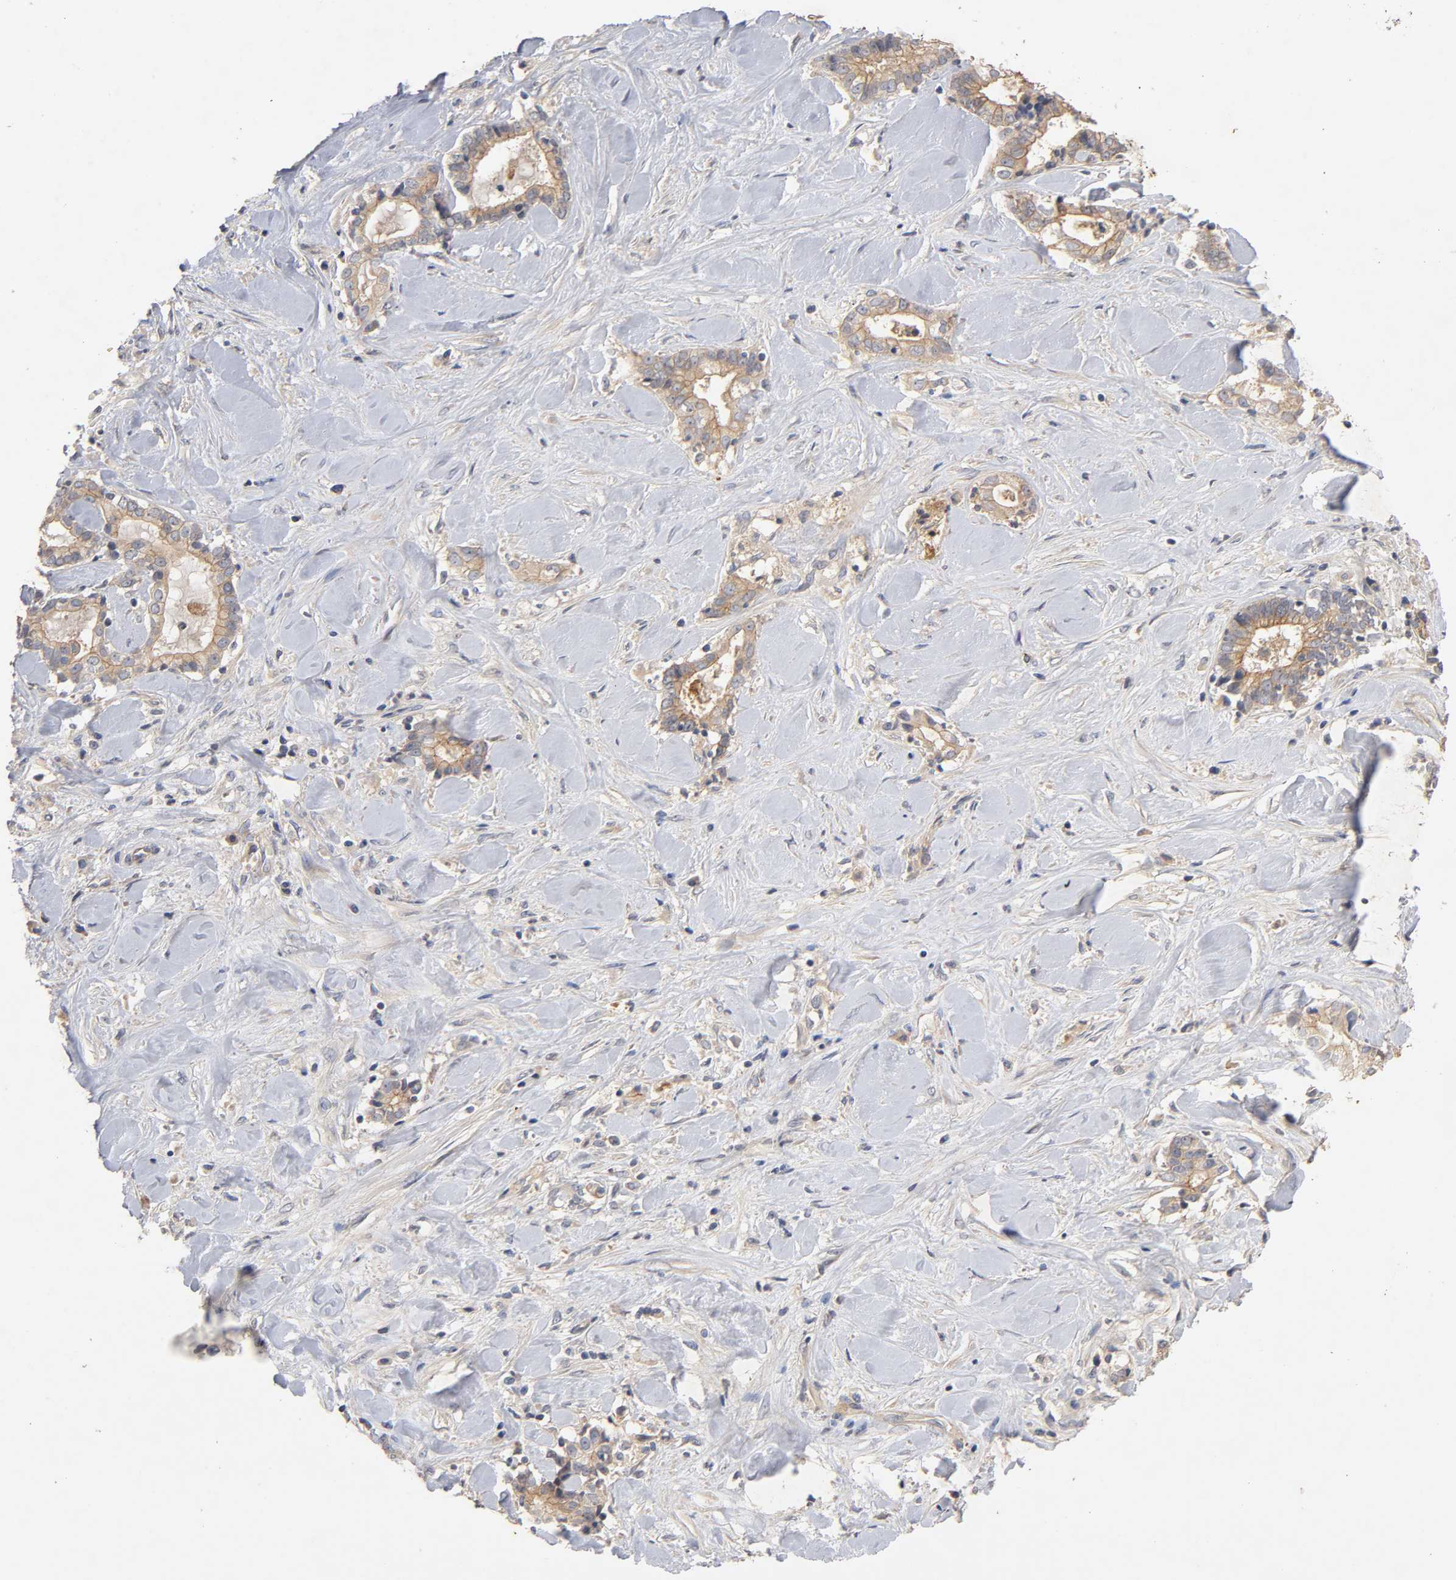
{"staining": {"intensity": "moderate", "quantity": ">75%", "location": "cytoplasmic/membranous"}, "tissue": "liver cancer", "cell_type": "Tumor cells", "image_type": "cancer", "snomed": [{"axis": "morphology", "description": "Cholangiocarcinoma"}, {"axis": "topography", "description": "Liver"}], "caption": "The immunohistochemical stain labels moderate cytoplasmic/membranous staining in tumor cells of liver cholangiocarcinoma tissue.", "gene": "PDZD11", "patient": {"sex": "male", "age": 57}}